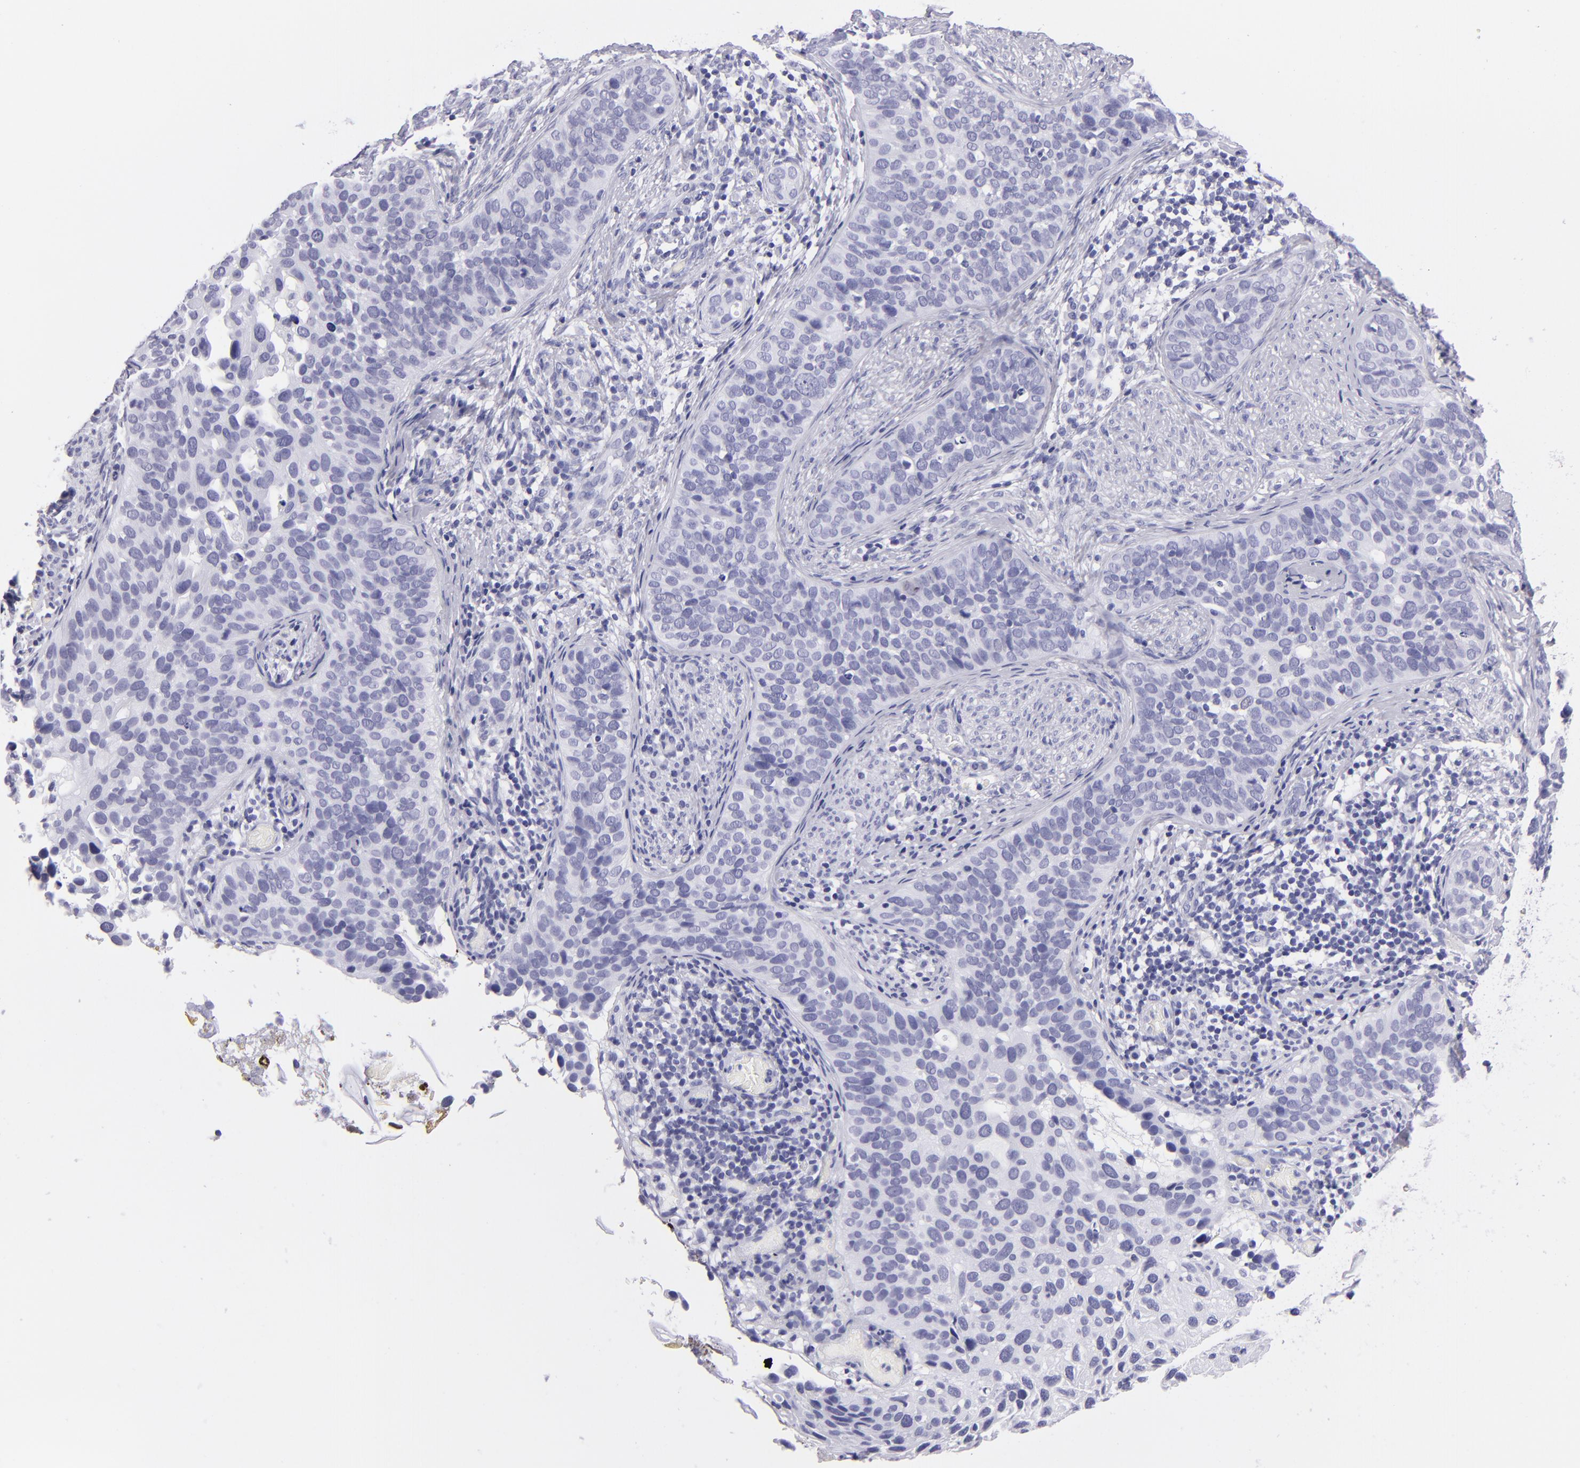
{"staining": {"intensity": "negative", "quantity": "none", "location": "none"}, "tissue": "cervical cancer", "cell_type": "Tumor cells", "image_type": "cancer", "snomed": [{"axis": "morphology", "description": "Squamous cell carcinoma, NOS"}, {"axis": "topography", "description": "Cervix"}], "caption": "High power microscopy histopathology image of an IHC image of cervical cancer (squamous cell carcinoma), revealing no significant expression in tumor cells.", "gene": "PVALB", "patient": {"sex": "female", "age": 31}}